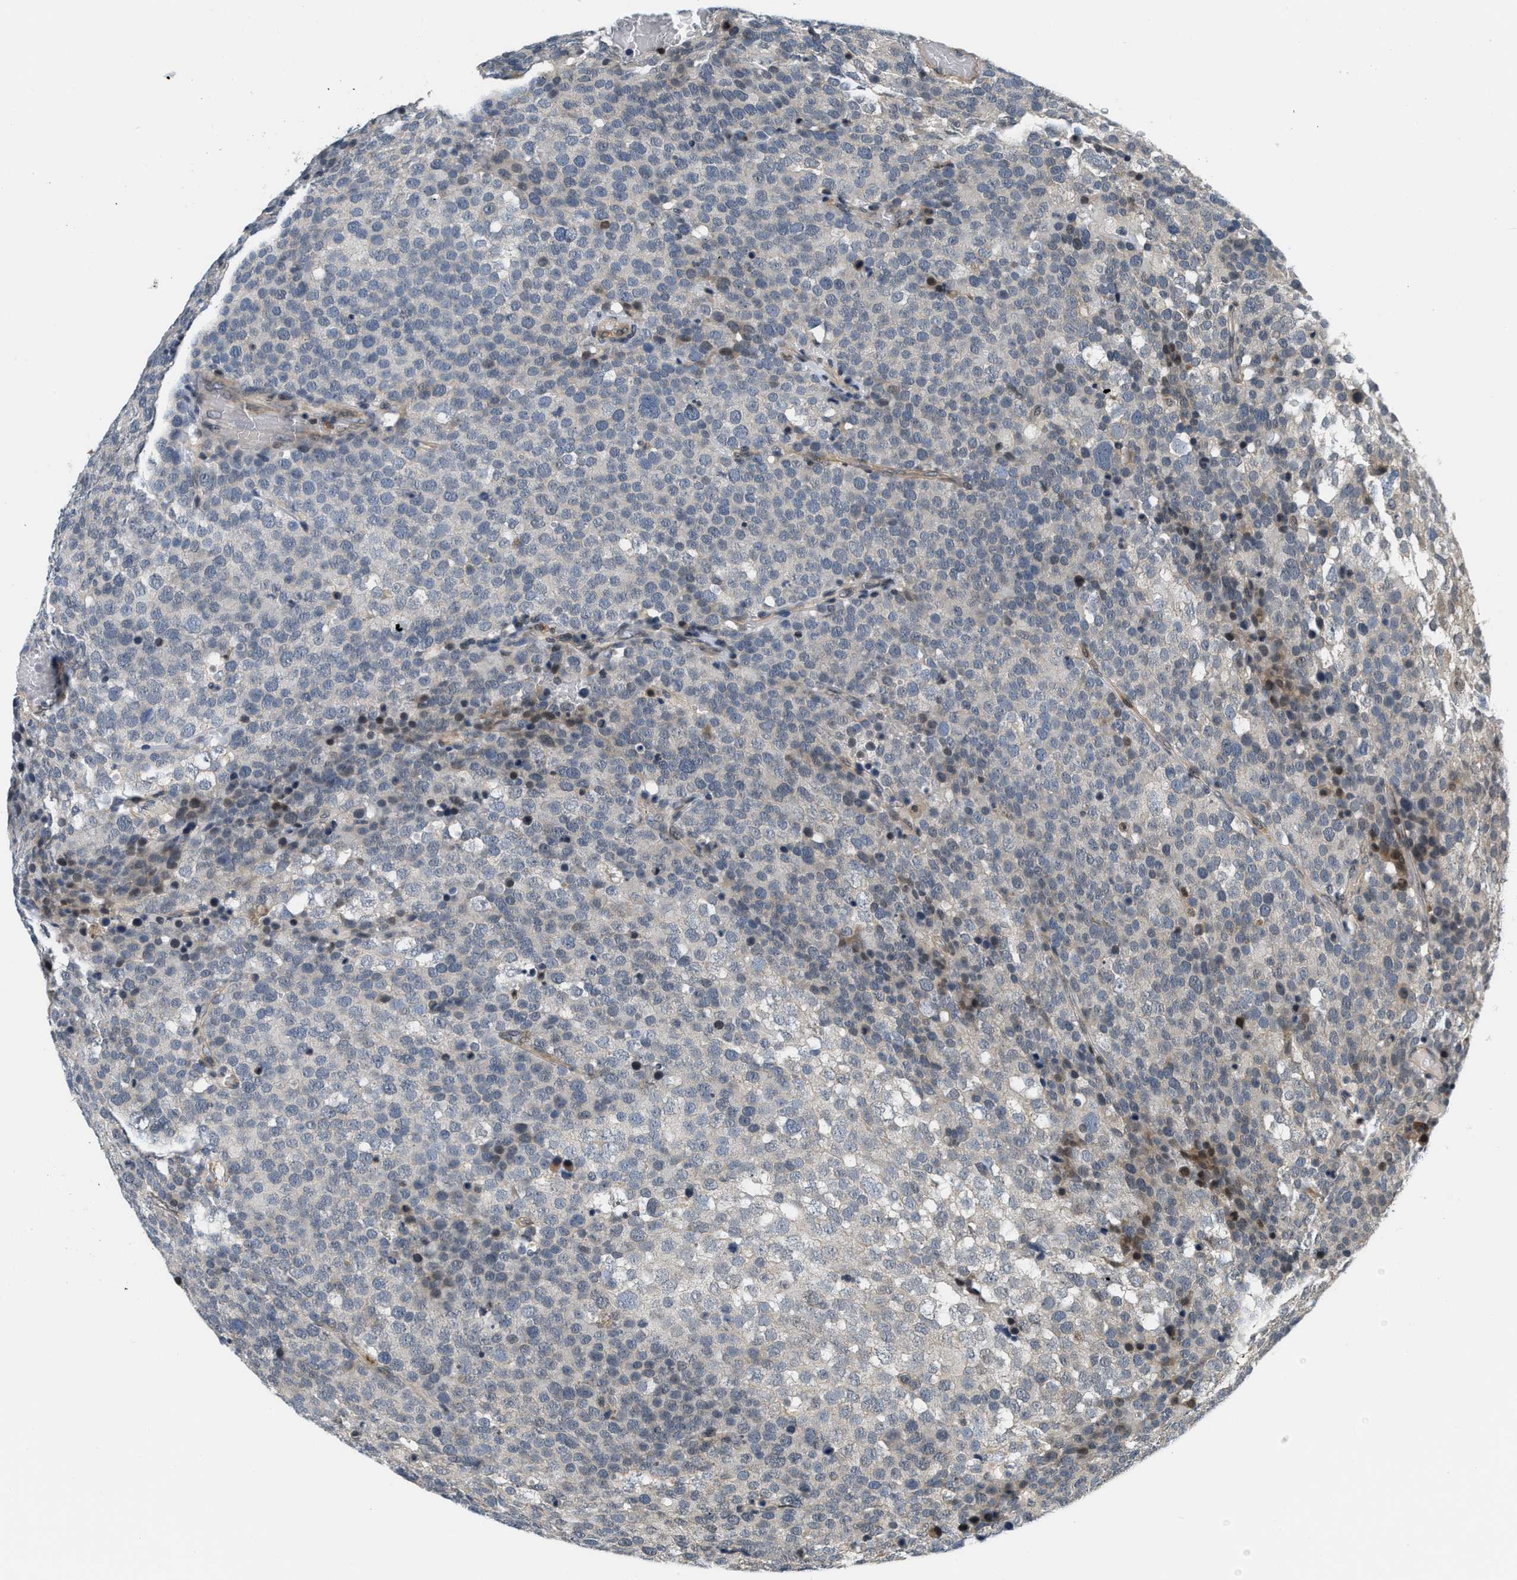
{"staining": {"intensity": "negative", "quantity": "none", "location": "none"}, "tissue": "testis cancer", "cell_type": "Tumor cells", "image_type": "cancer", "snomed": [{"axis": "morphology", "description": "Seminoma, NOS"}, {"axis": "topography", "description": "Testis"}], "caption": "Tumor cells show no significant expression in testis cancer (seminoma).", "gene": "KMT2A", "patient": {"sex": "male", "age": 71}}